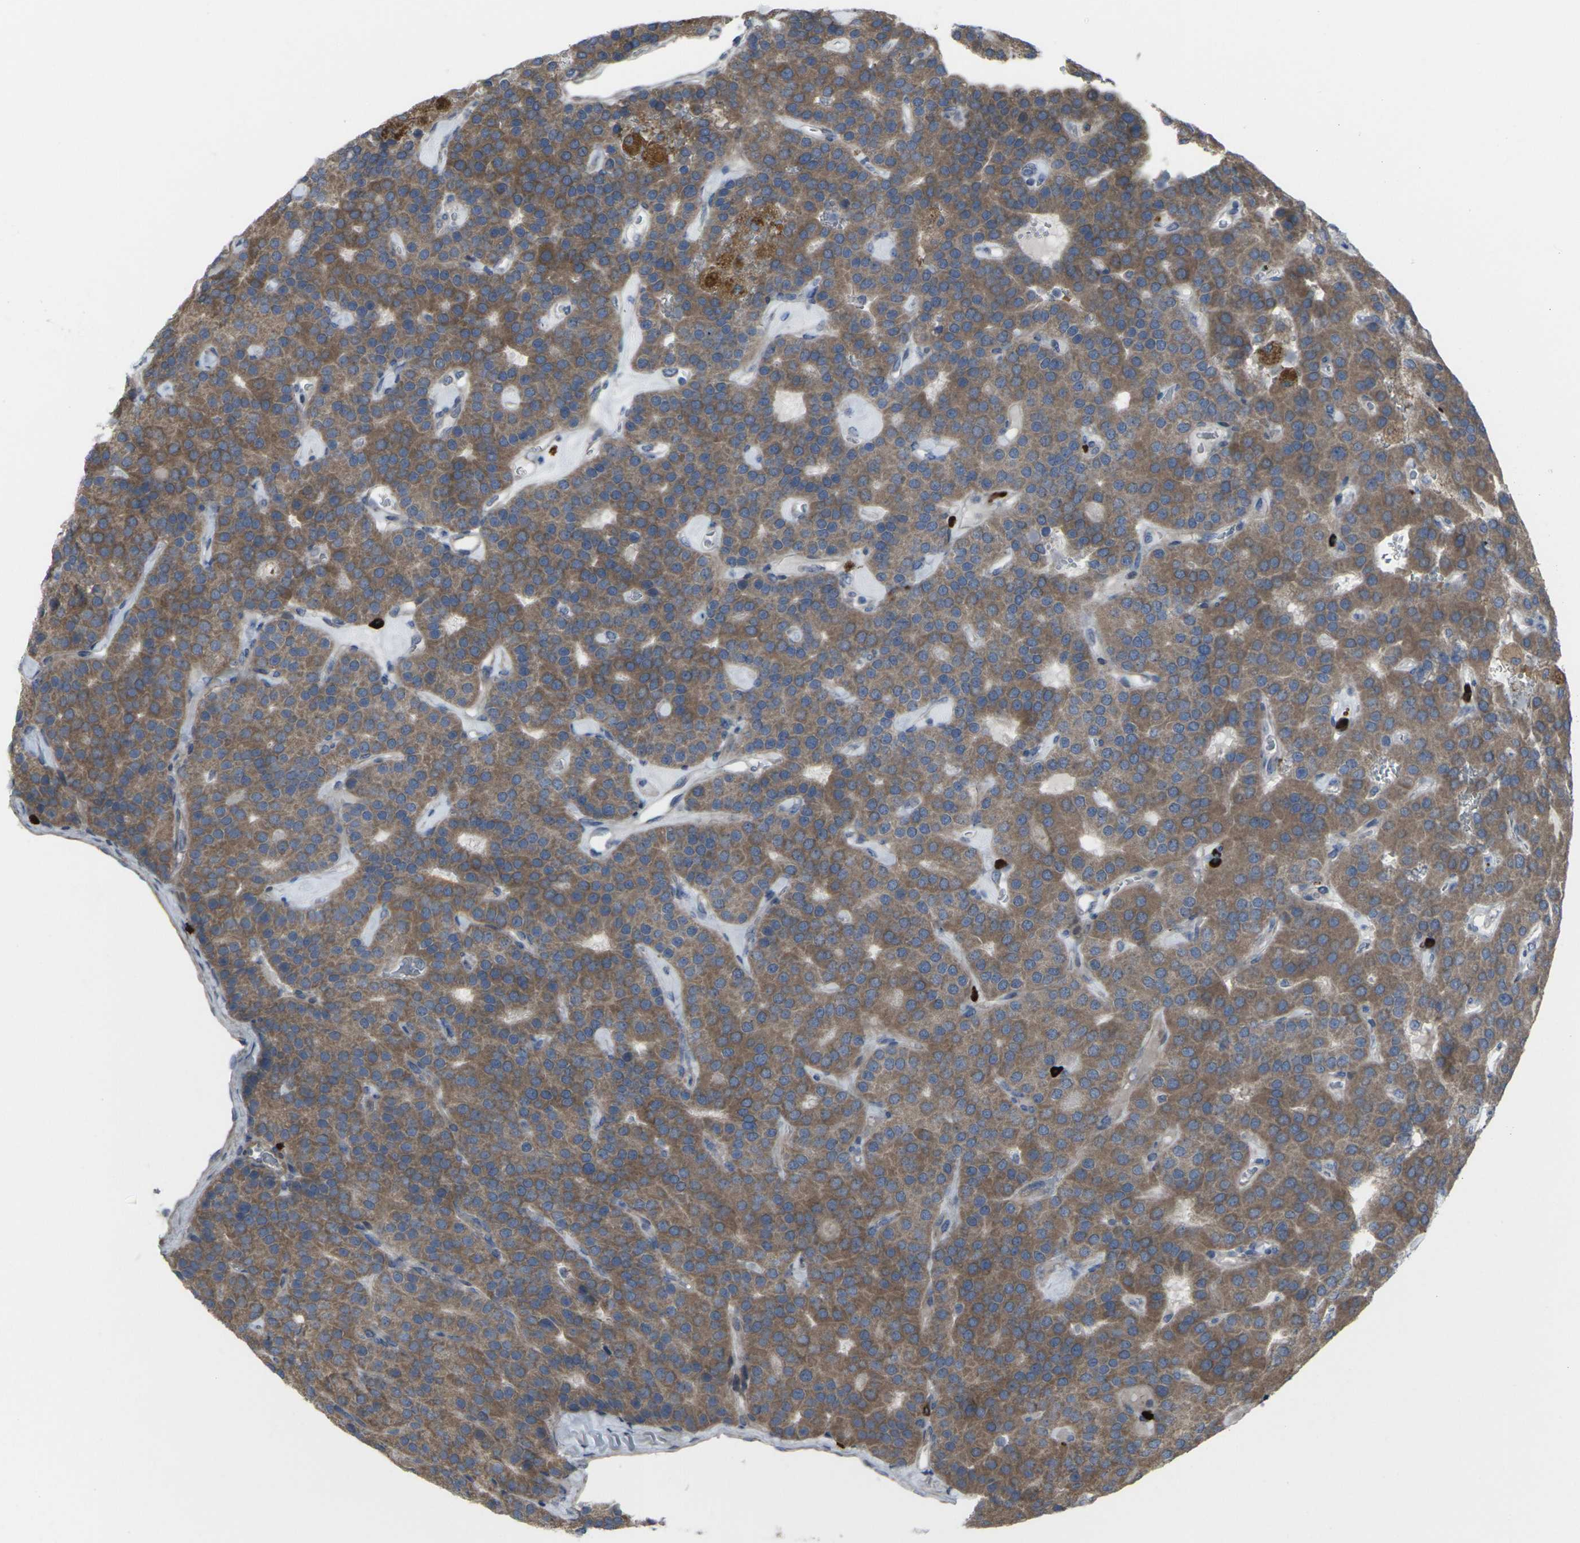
{"staining": {"intensity": "moderate", "quantity": ">75%", "location": "cytoplasmic/membranous"}, "tissue": "parathyroid gland", "cell_type": "Glandular cells", "image_type": "normal", "snomed": [{"axis": "morphology", "description": "Normal tissue, NOS"}, {"axis": "morphology", "description": "Adenoma, NOS"}, {"axis": "topography", "description": "Parathyroid gland"}], "caption": "Protein staining by immunohistochemistry (IHC) reveals moderate cytoplasmic/membranous positivity in approximately >75% of glandular cells in unremarkable parathyroid gland.", "gene": "CCR10", "patient": {"sex": "female", "age": 86}}